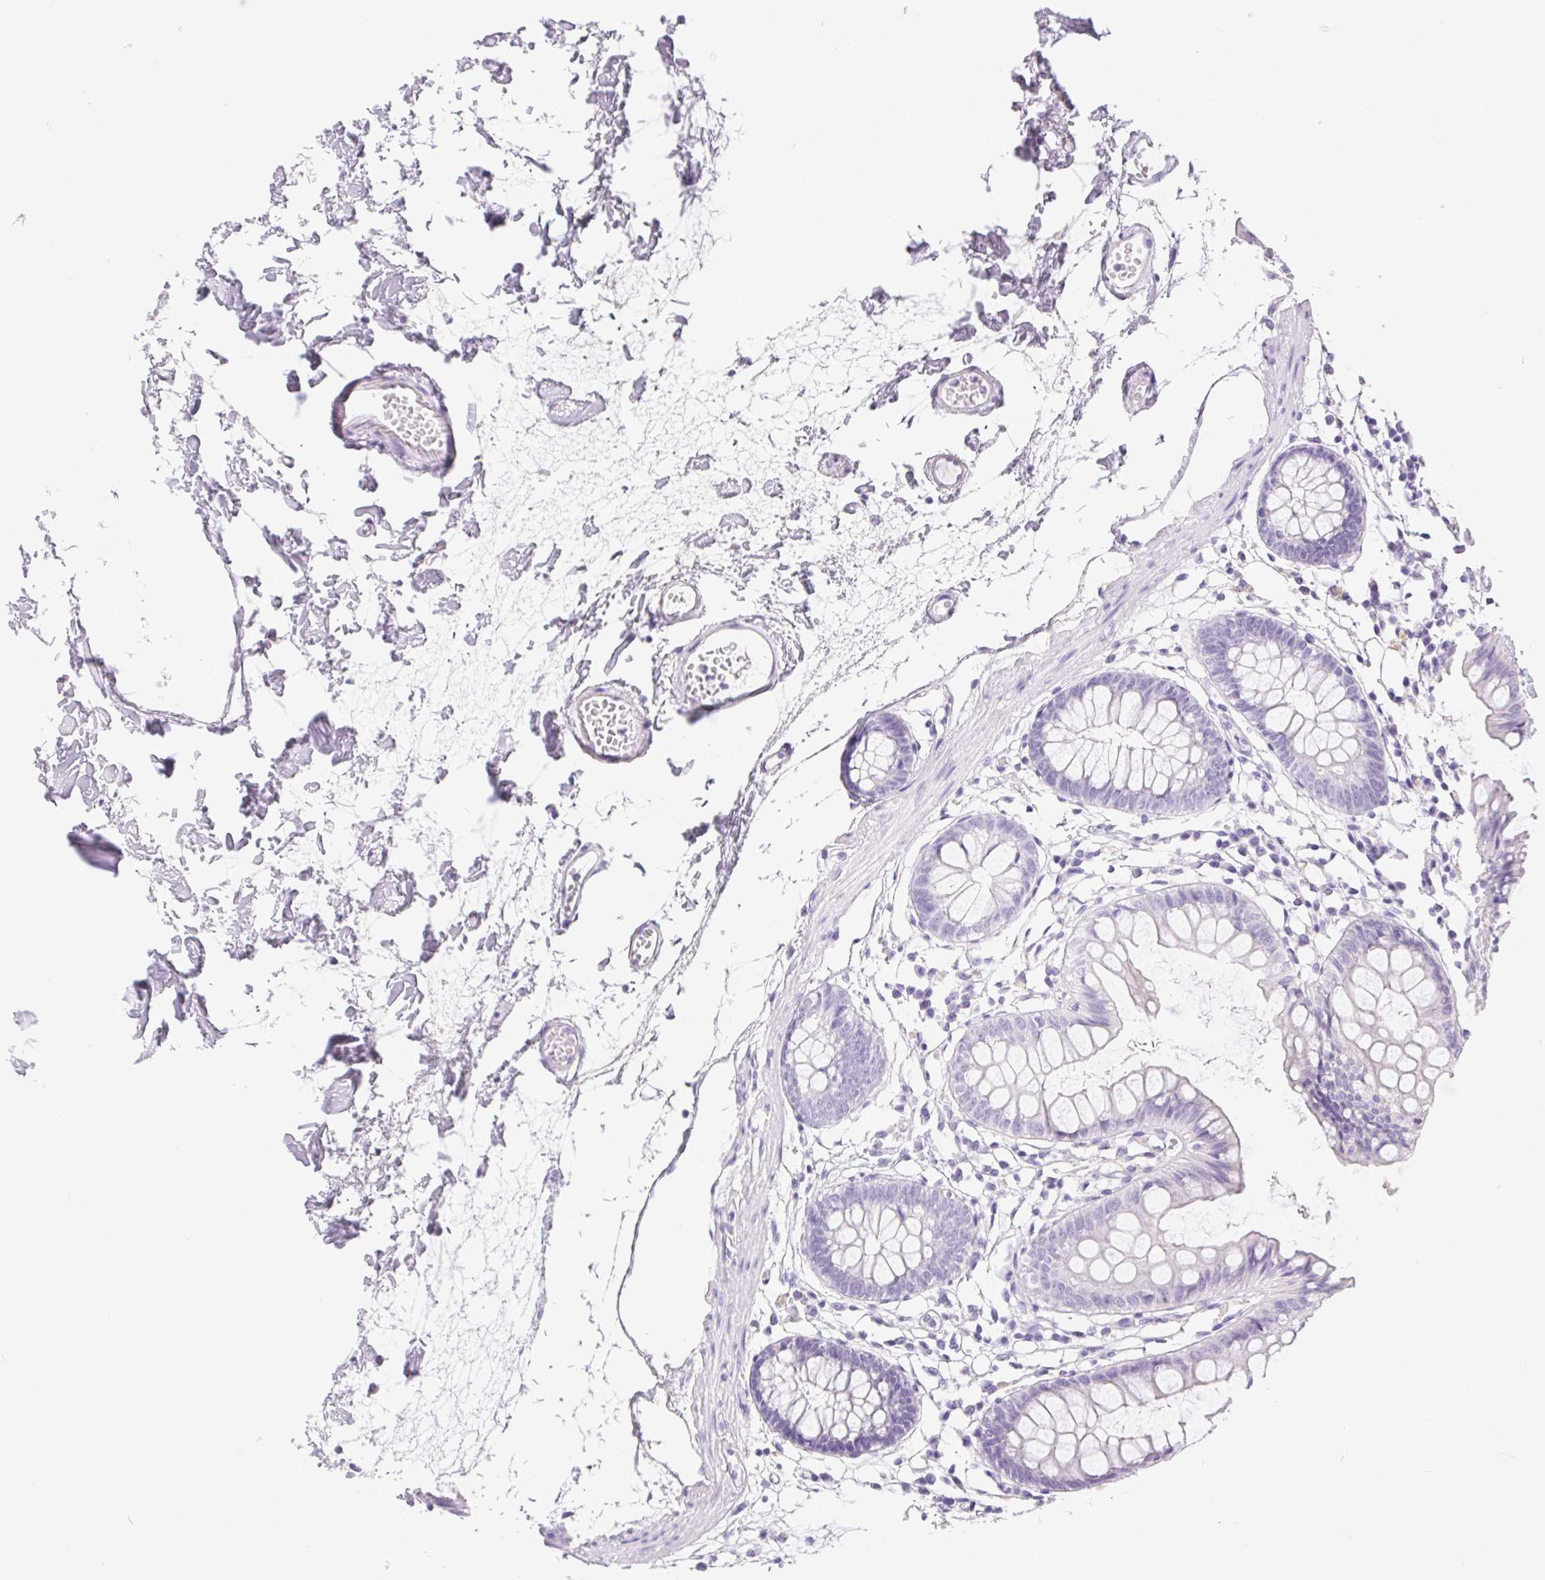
{"staining": {"intensity": "negative", "quantity": "none", "location": "none"}, "tissue": "colon", "cell_type": "Endothelial cells", "image_type": "normal", "snomed": [{"axis": "morphology", "description": "Normal tissue, NOS"}, {"axis": "topography", "description": "Colon"}], "caption": "The micrograph reveals no significant expression in endothelial cells of colon. Brightfield microscopy of IHC stained with DAB (3,3'-diaminobenzidine) (brown) and hematoxylin (blue), captured at high magnification.", "gene": "PNLIP", "patient": {"sex": "female", "age": 84}}